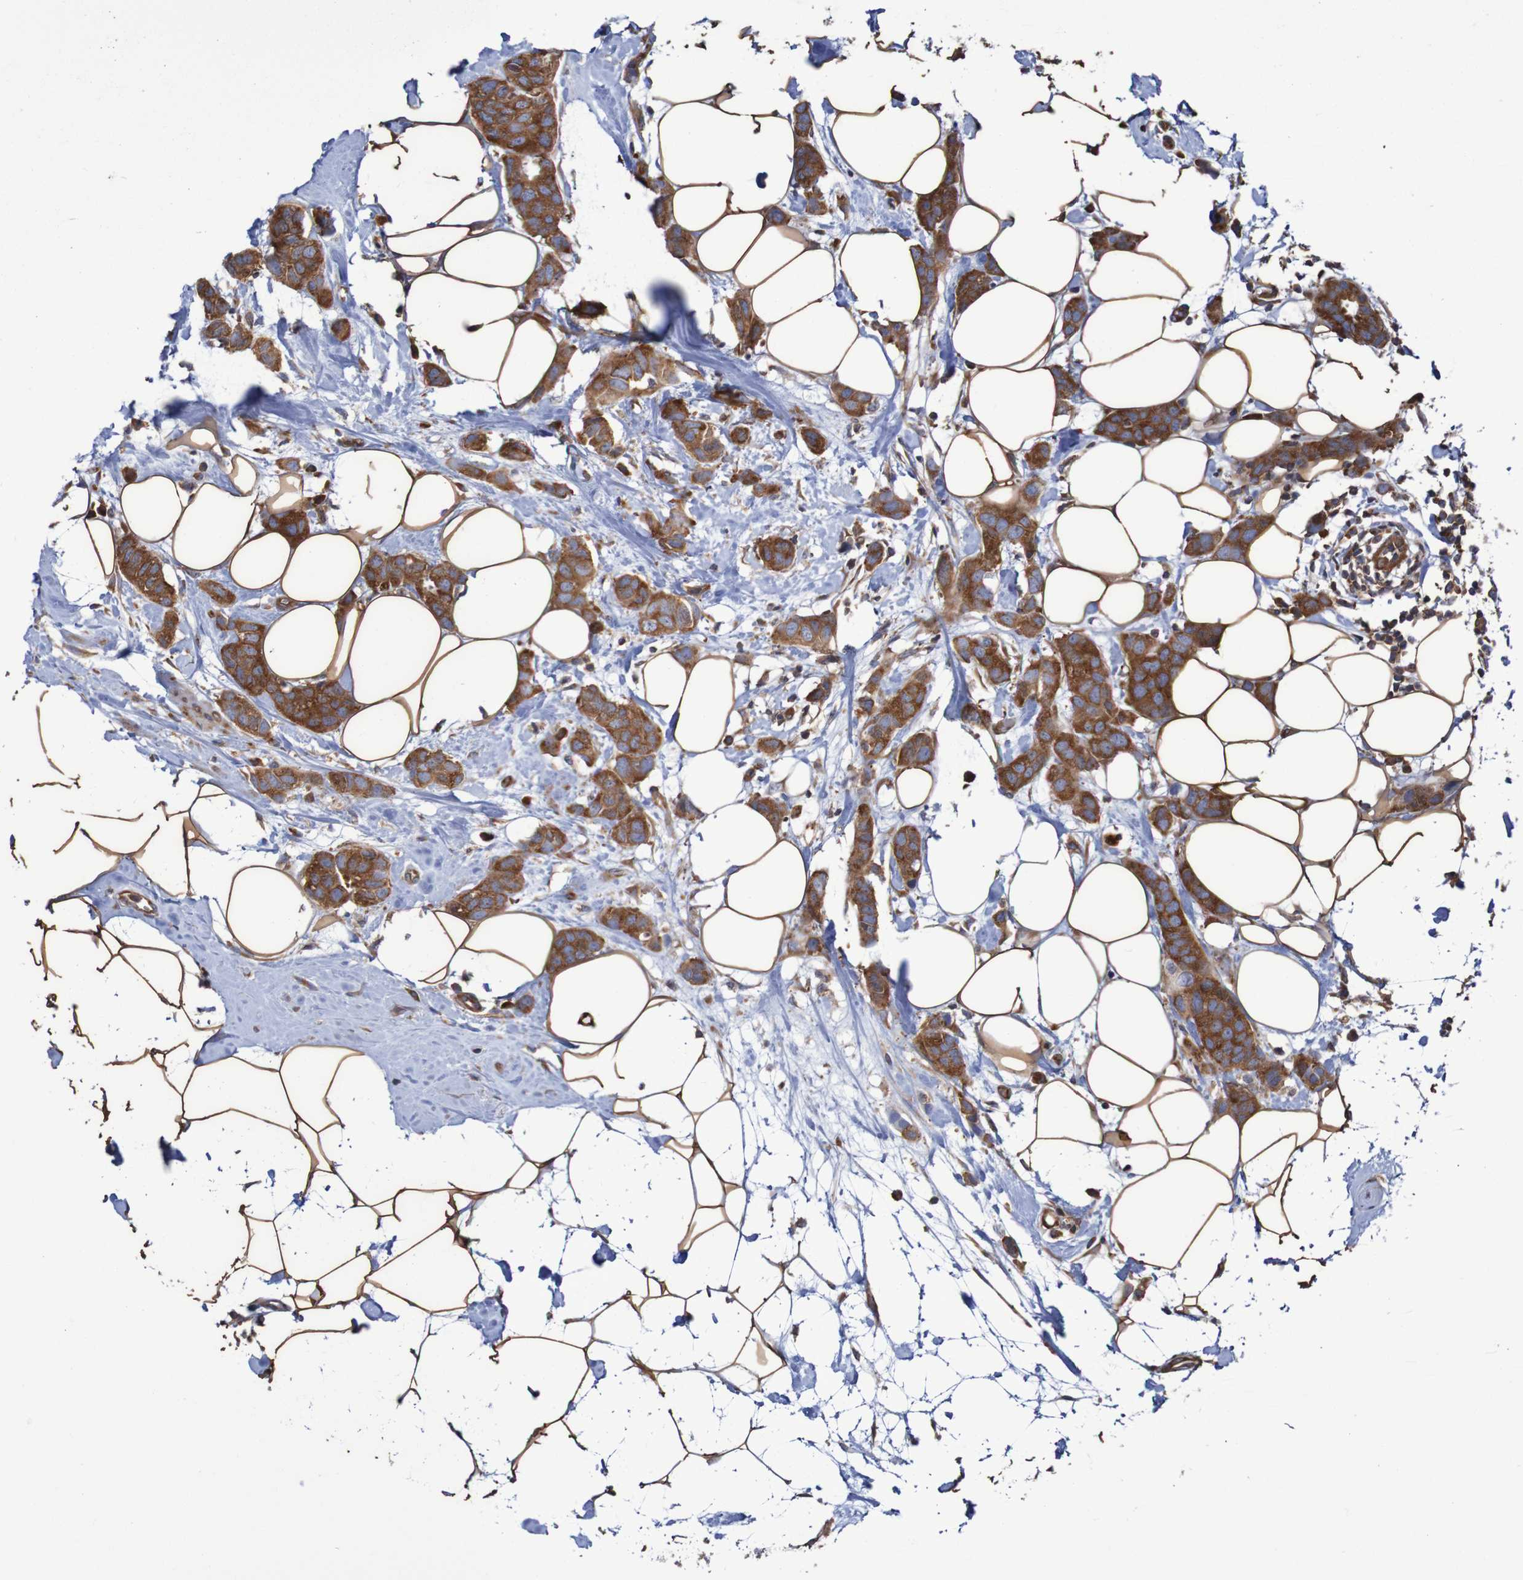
{"staining": {"intensity": "strong", "quantity": ">75%", "location": "cytoplasmic/membranous"}, "tissue": "breast cancer", "cell_type": "Tumor cells", "image_type": "cancer", "snomed": [{"axis": "morphology", "description": "Normal tissue, NOS"}, {"axis": "morphology", "description": "Duct carcinoma"}, {"axis": "topography", "description": "Breast"}], "caption": "Immunohistochemical staining of infiltrating ductal carcinoma (breast) reveals high levels of strong cytoplasmic/membranous protein positivity in about >75% of tumor cells.", "gene": "LRRC47", "patient": {"sex": "female", "age": 50}}